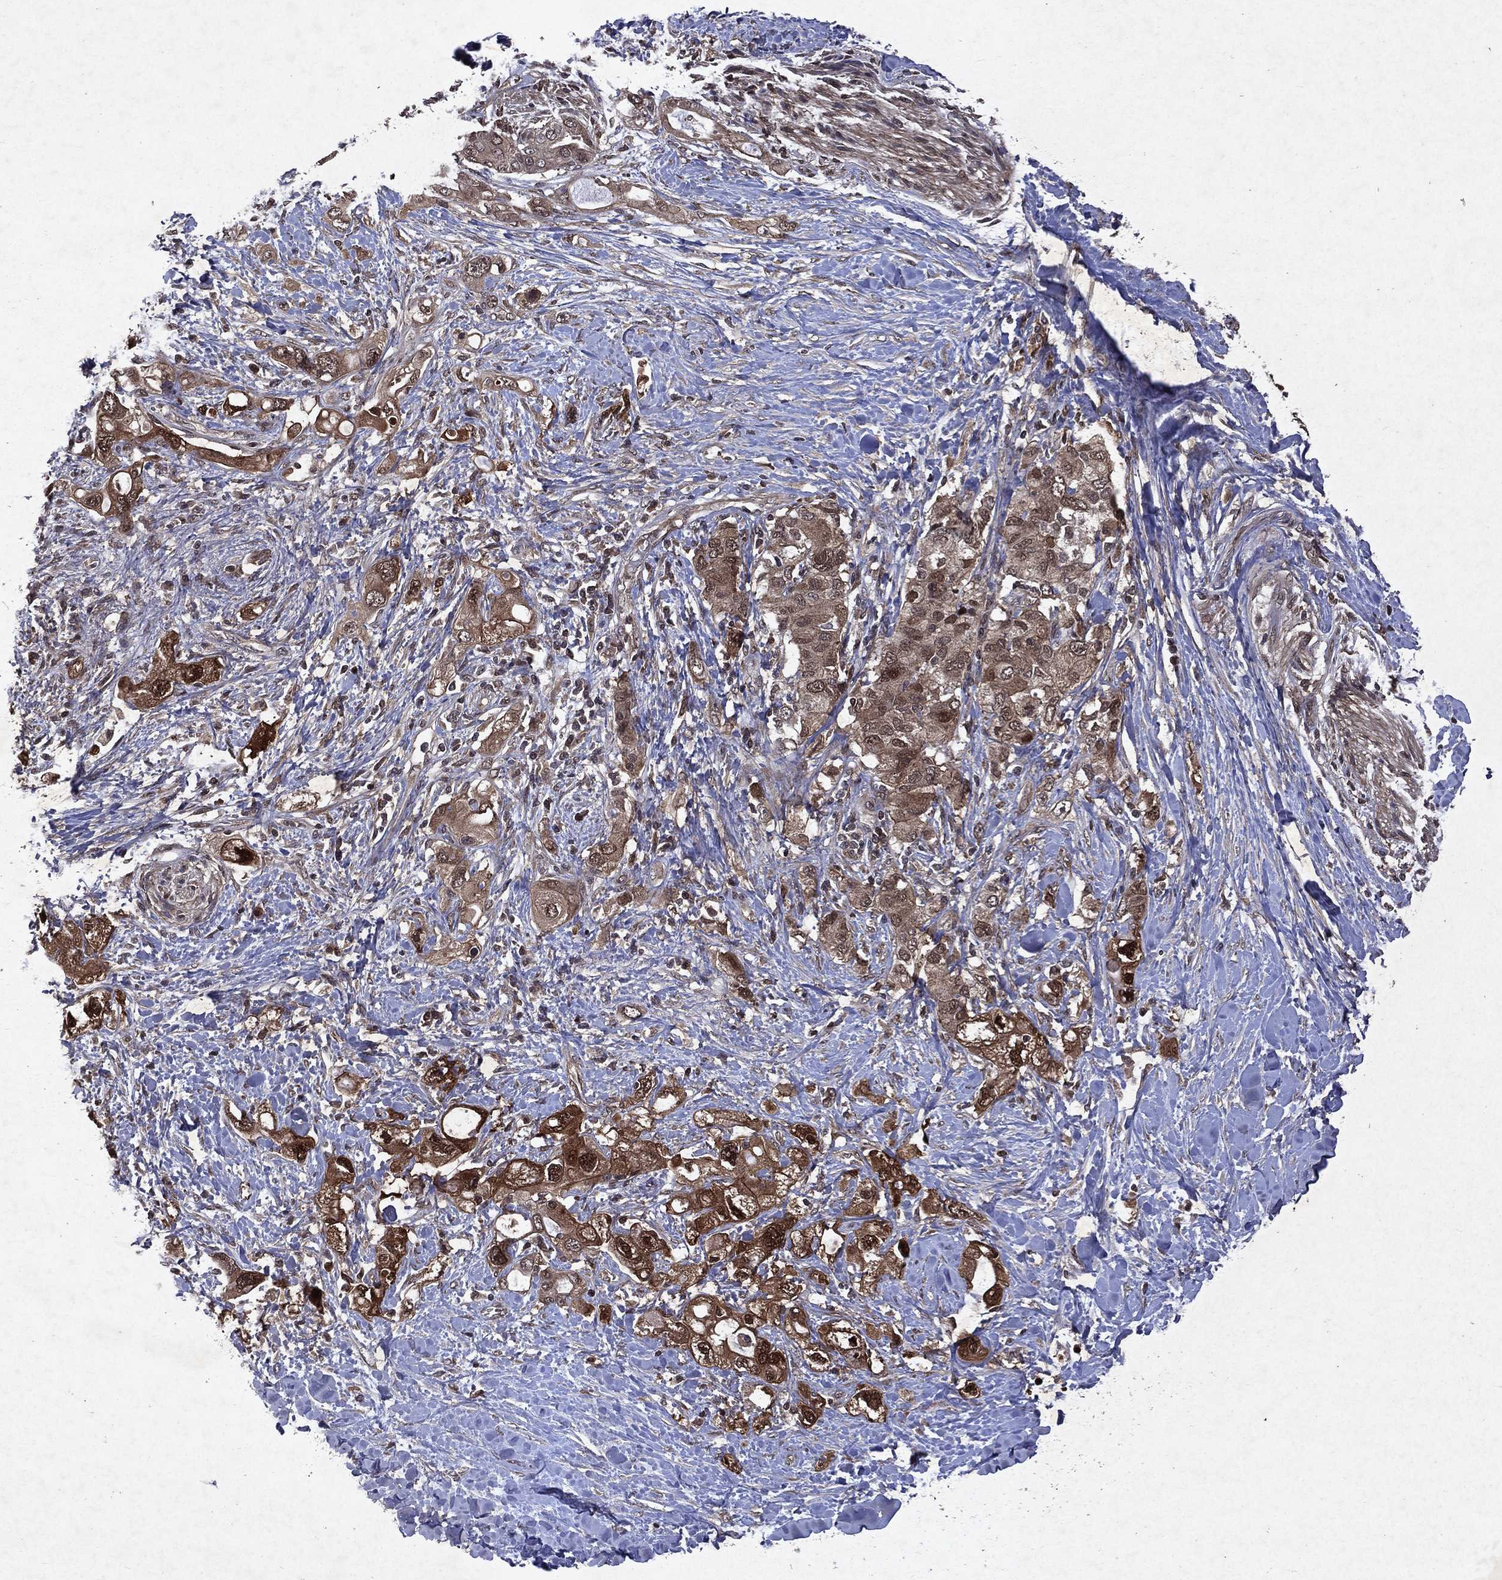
{"staining": {"intensity": "strong", "quantity": "25%-75%", "location": "cytoplasmic/membranous"}, "tissue": "pancreatic cancer", "cell_type": "Tumor cells", "image_type": "cancer", "snomed": [{"axis": "morphology", "description": "Adenocarcinoma, NOS"}, {"axis": "topography", "description": "Pancreas"}], "caption": "Protein expression analysis of adenocarcinoma (pancreatic) displays strong cytoplasmic/membranous expression in about 25%-75% of tumor cells.", "gene": "MTAP", "patient": {"sex": "female", "age": 56}}